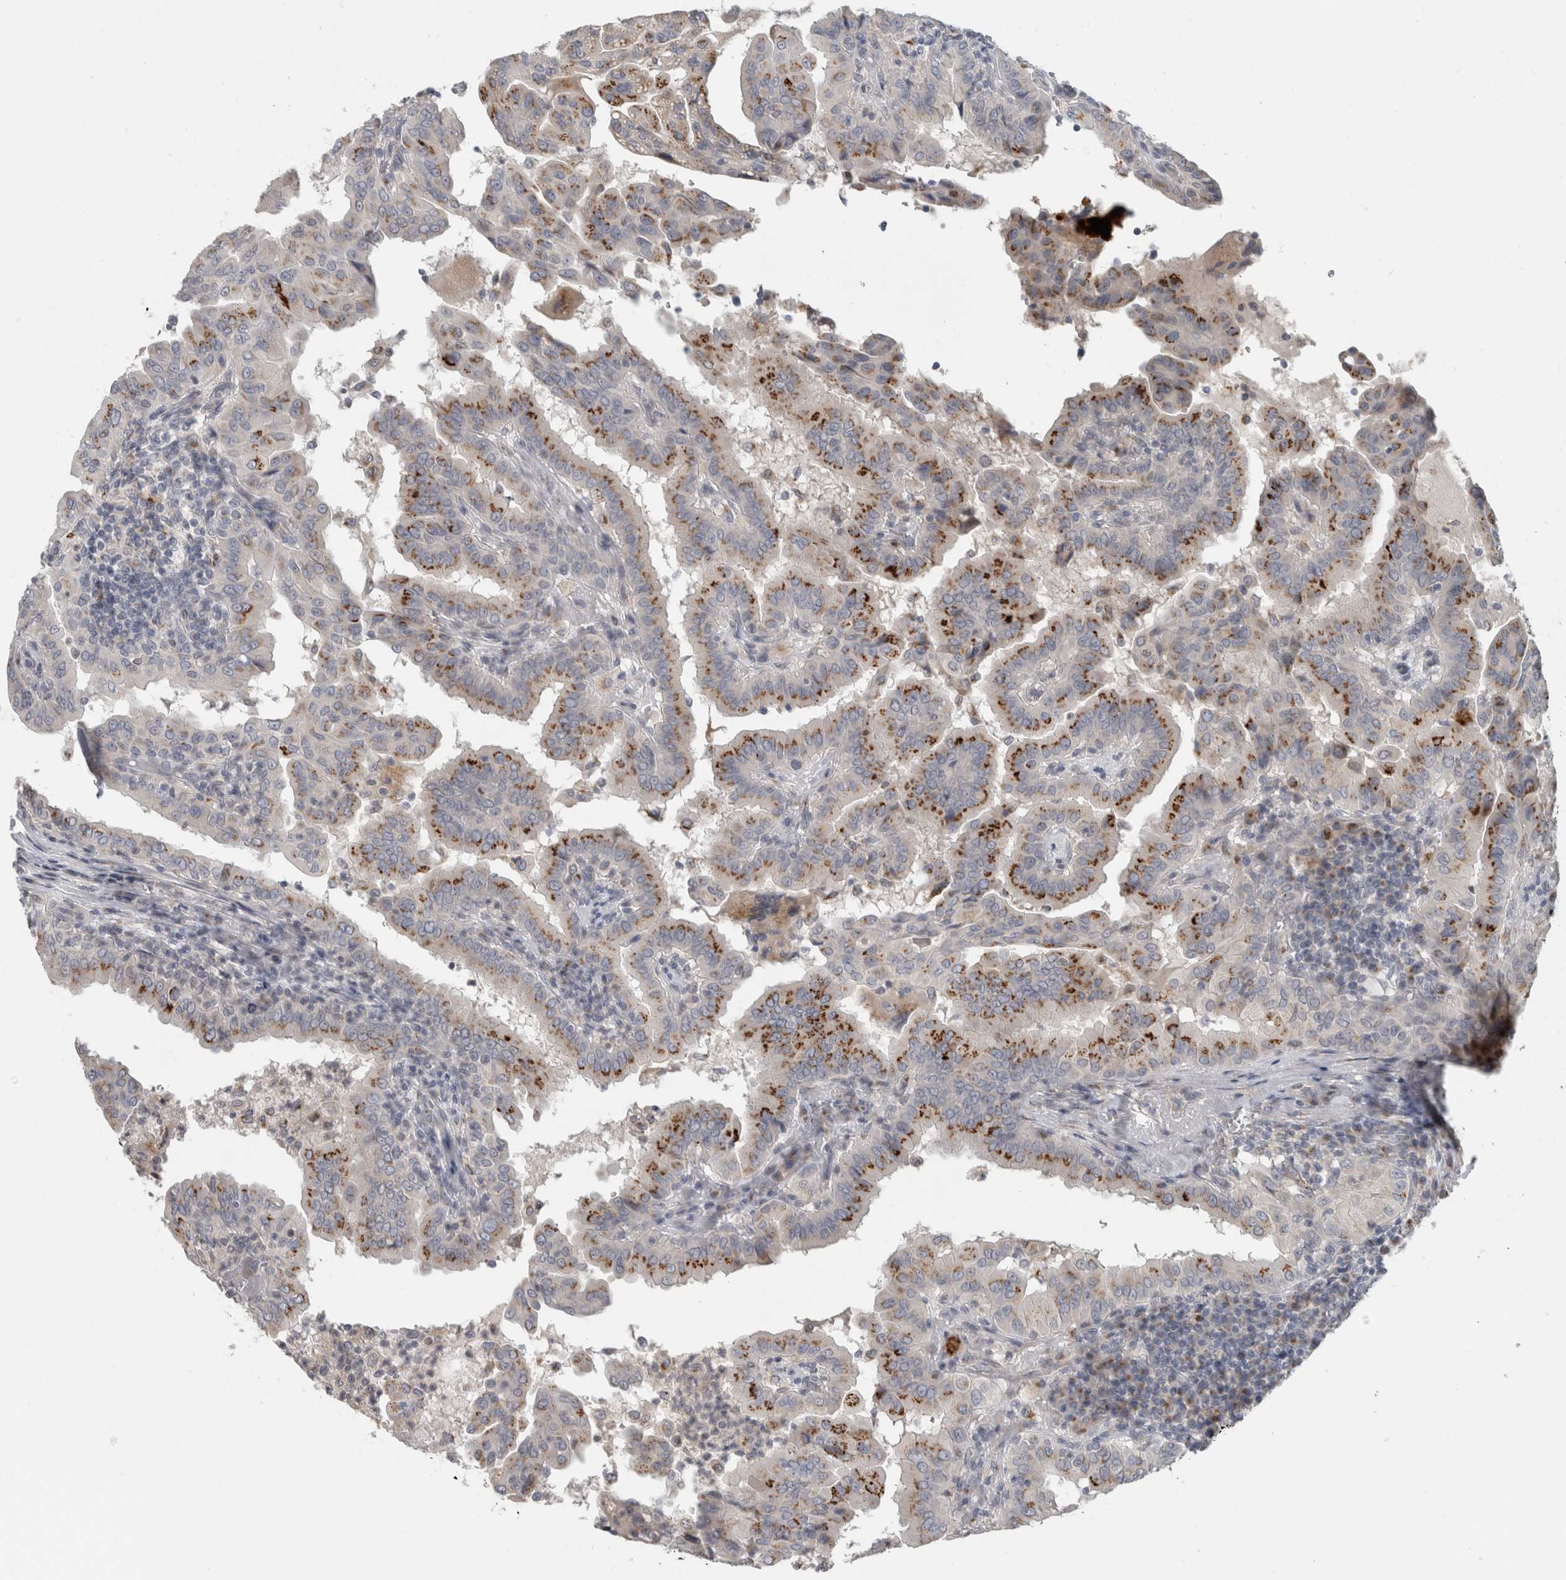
{"staining": {"intensity": "strong", "quantity": ">75%", "location": "cytoplasmic/membranous"}, "tissue": "thyroid cancer", "cell_type": "Tumor cells", "image_type": "cancer", "snomed": [{"axis": "morphology", "description": "Papillary adenocarcinoma, NOS"}, {"axis": "topography", "description": "Thyroid gland"}], "caption": "The micrograph exhibits immunohistochemical staining of thyroid cancer (papillary adenocarcinoma). There is strong cytoplasmic/membranous staining is seen in about >75% of tumor cells.", "gene": "MGAT1", "patient": {"sex": "male", "age": 33}}